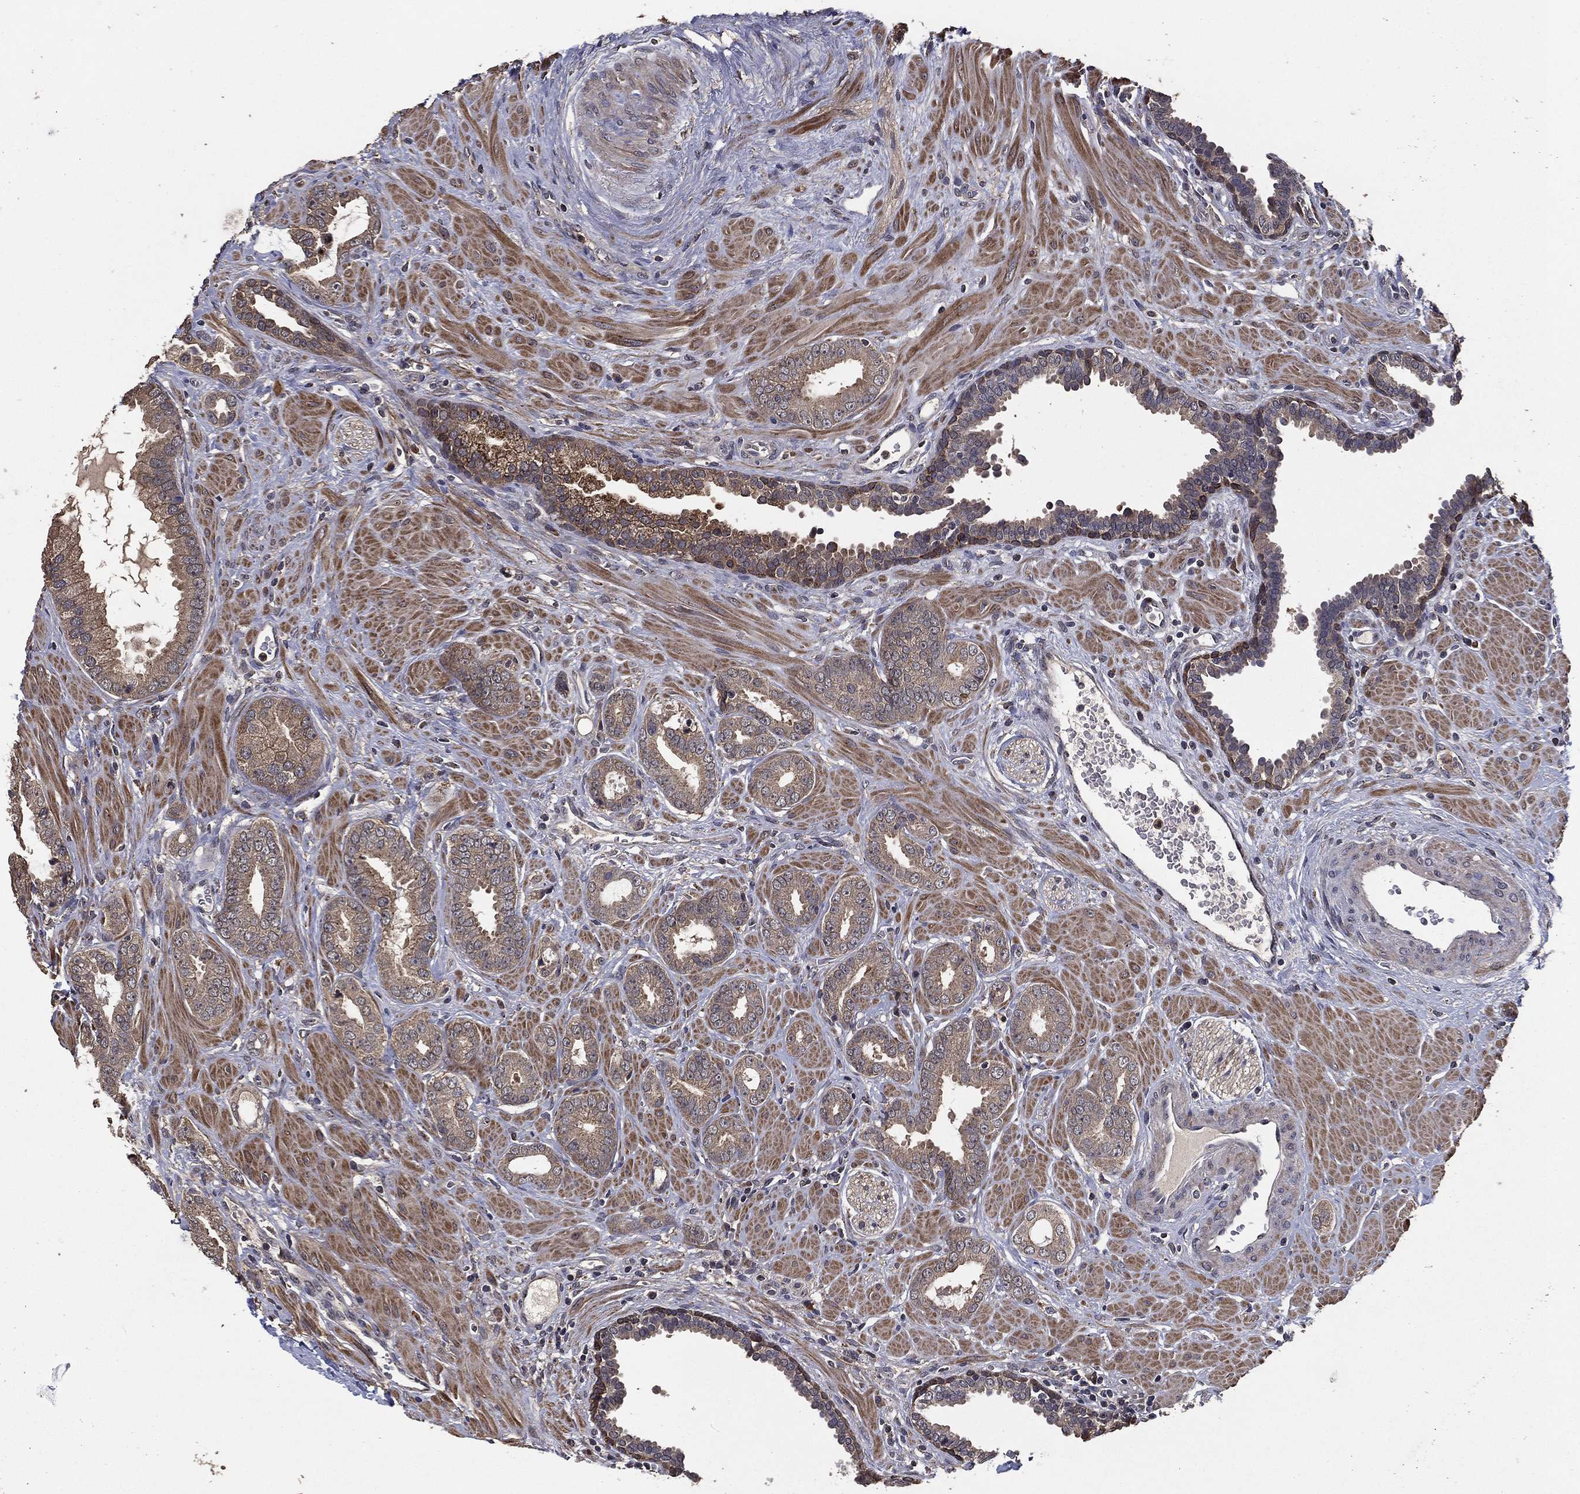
{"staining": {"intensity": "weak", "quantity": "25%-75%", "location": "cytoplasmic/membranous"}, "tissue": "prostate cancer", "cell_type": "Tumor cells", "image_type": "cancer", "snomed": [{"axis": "morphology", "description": "Adenocarcinoma, Low grade"}, {"axis": "topography", "description": "Prostate"}], "caption": "Prostate adenocarcinoma (low-grade) was stained to show a protein in brown. There is low levels of weak cytoplasmic/membranous expression in approximately 25%-75% of tumor cells.", "gene": "PCNT", "patient": {"sex": "male", "age": 68}}